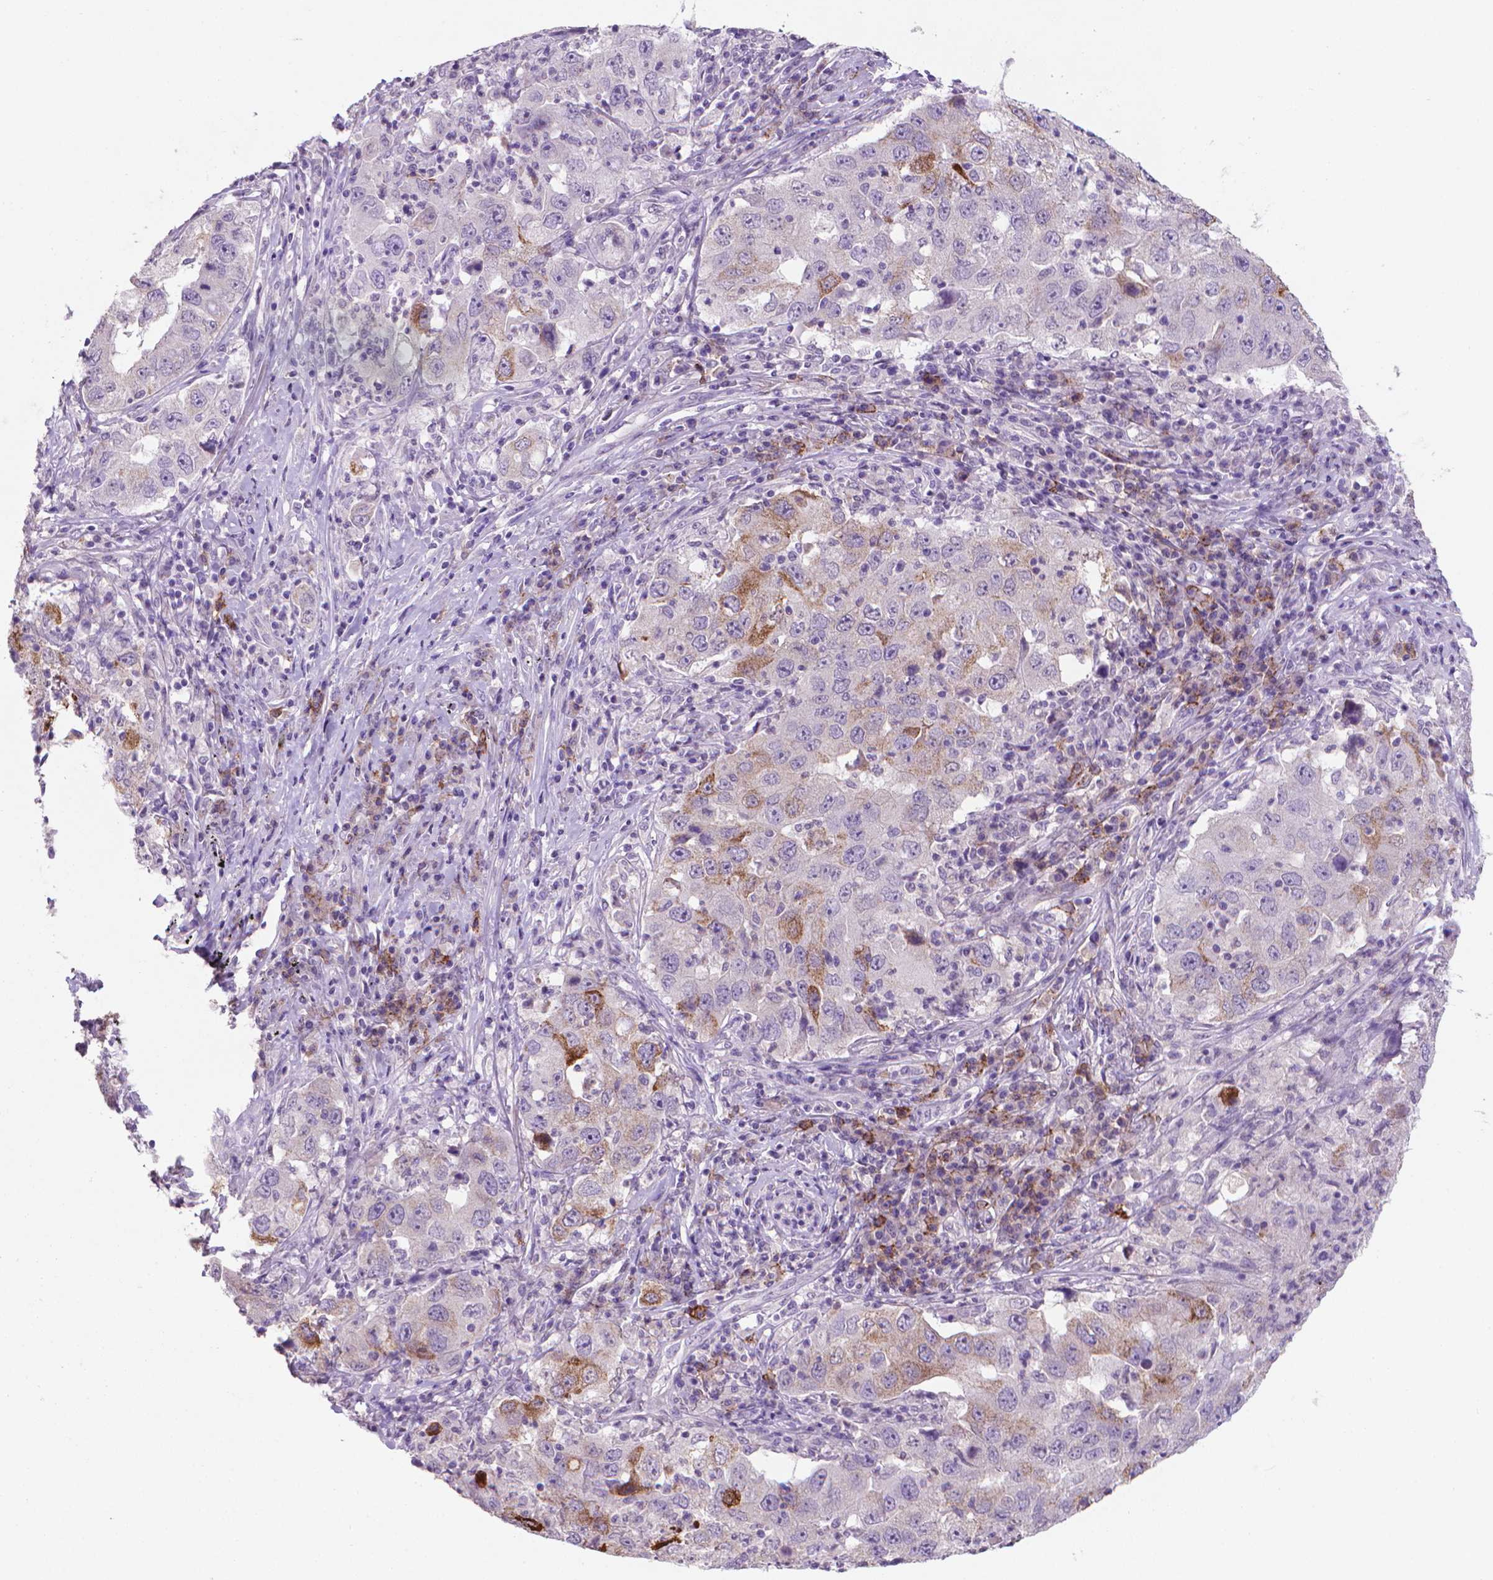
{"staining": {"intensity": "strong", "quantity": "<25%", "location": "cytoplasmic/membranous"}, "tissue": "lung cancer", "cell_type": "Tumor cells", "image_type": "cancer", "snomed": [{"axis": "morphology", "description": "Adenocarcinoma, NOS"}, {"axis": "topography", "description": "Lung"}], "caption": "Lung cancer was stained to show a protein in brown. There is medium levels of strong cytoplasmic/membranous positivity in approximately <25% of tumor cells. (brown staining indicates protein expression, while blue staining denotes nuclei).", "gene": "MUC1", "patient": {"sex": "male", "age": 73}}